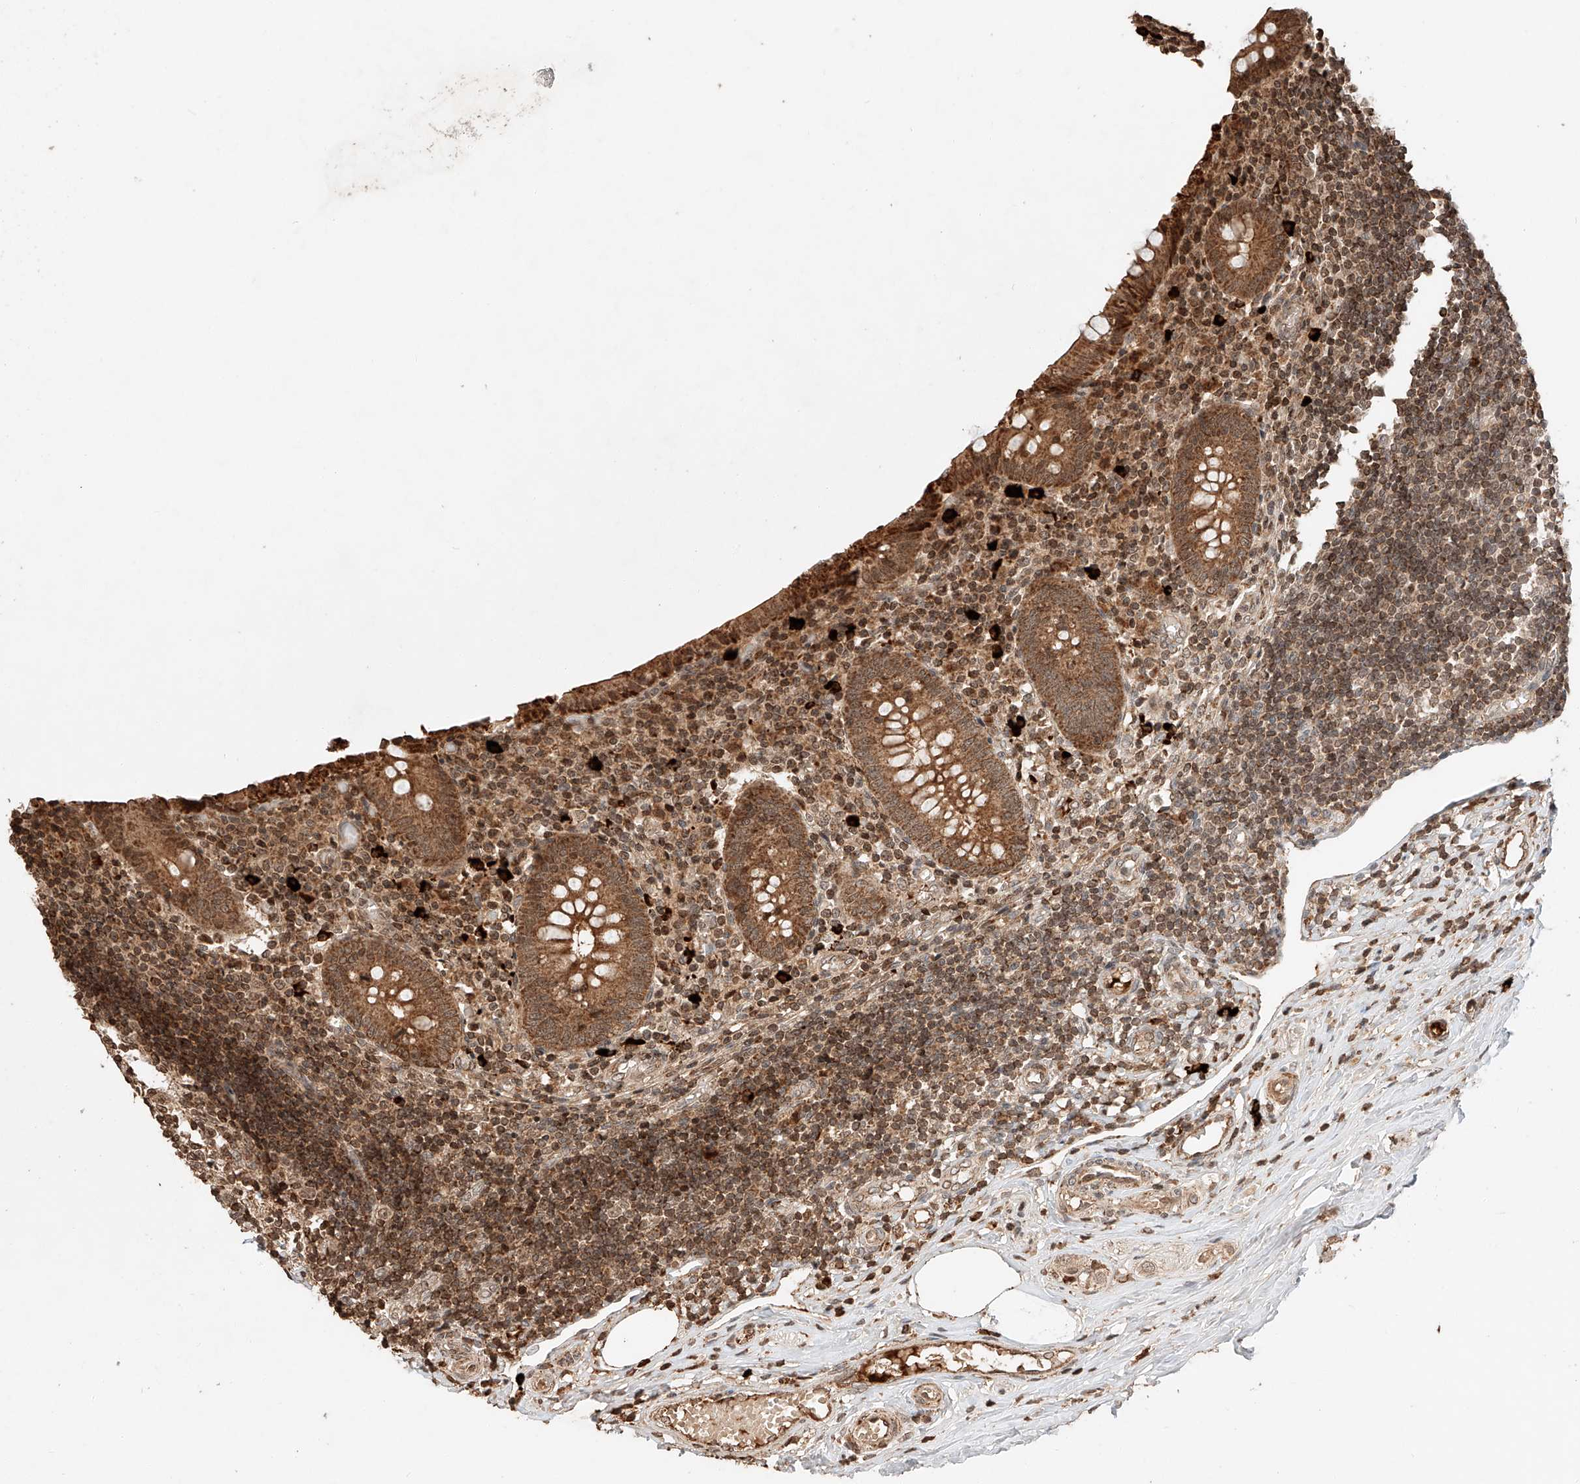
{"staining": {"intensity": "strong", "quantity": ">75%", "location": "cytoplasmic/membranous"}, "tissue": "appendix", "cell_type": "Glandular cells", "image_type": "normal", "snomed": [{"axis": "morphology", "description": "Normal tissue, NOS"}, {"axis": "topography", "description": "Appendix"}], "caption": "Strong cytoplasmic/membranous staining for a protein is identified in about >75% of glandular cells of unremarkable appendix using IHC.", "gene": "ARHGAP33", "patient": {"sex": "female", "age": 17}}